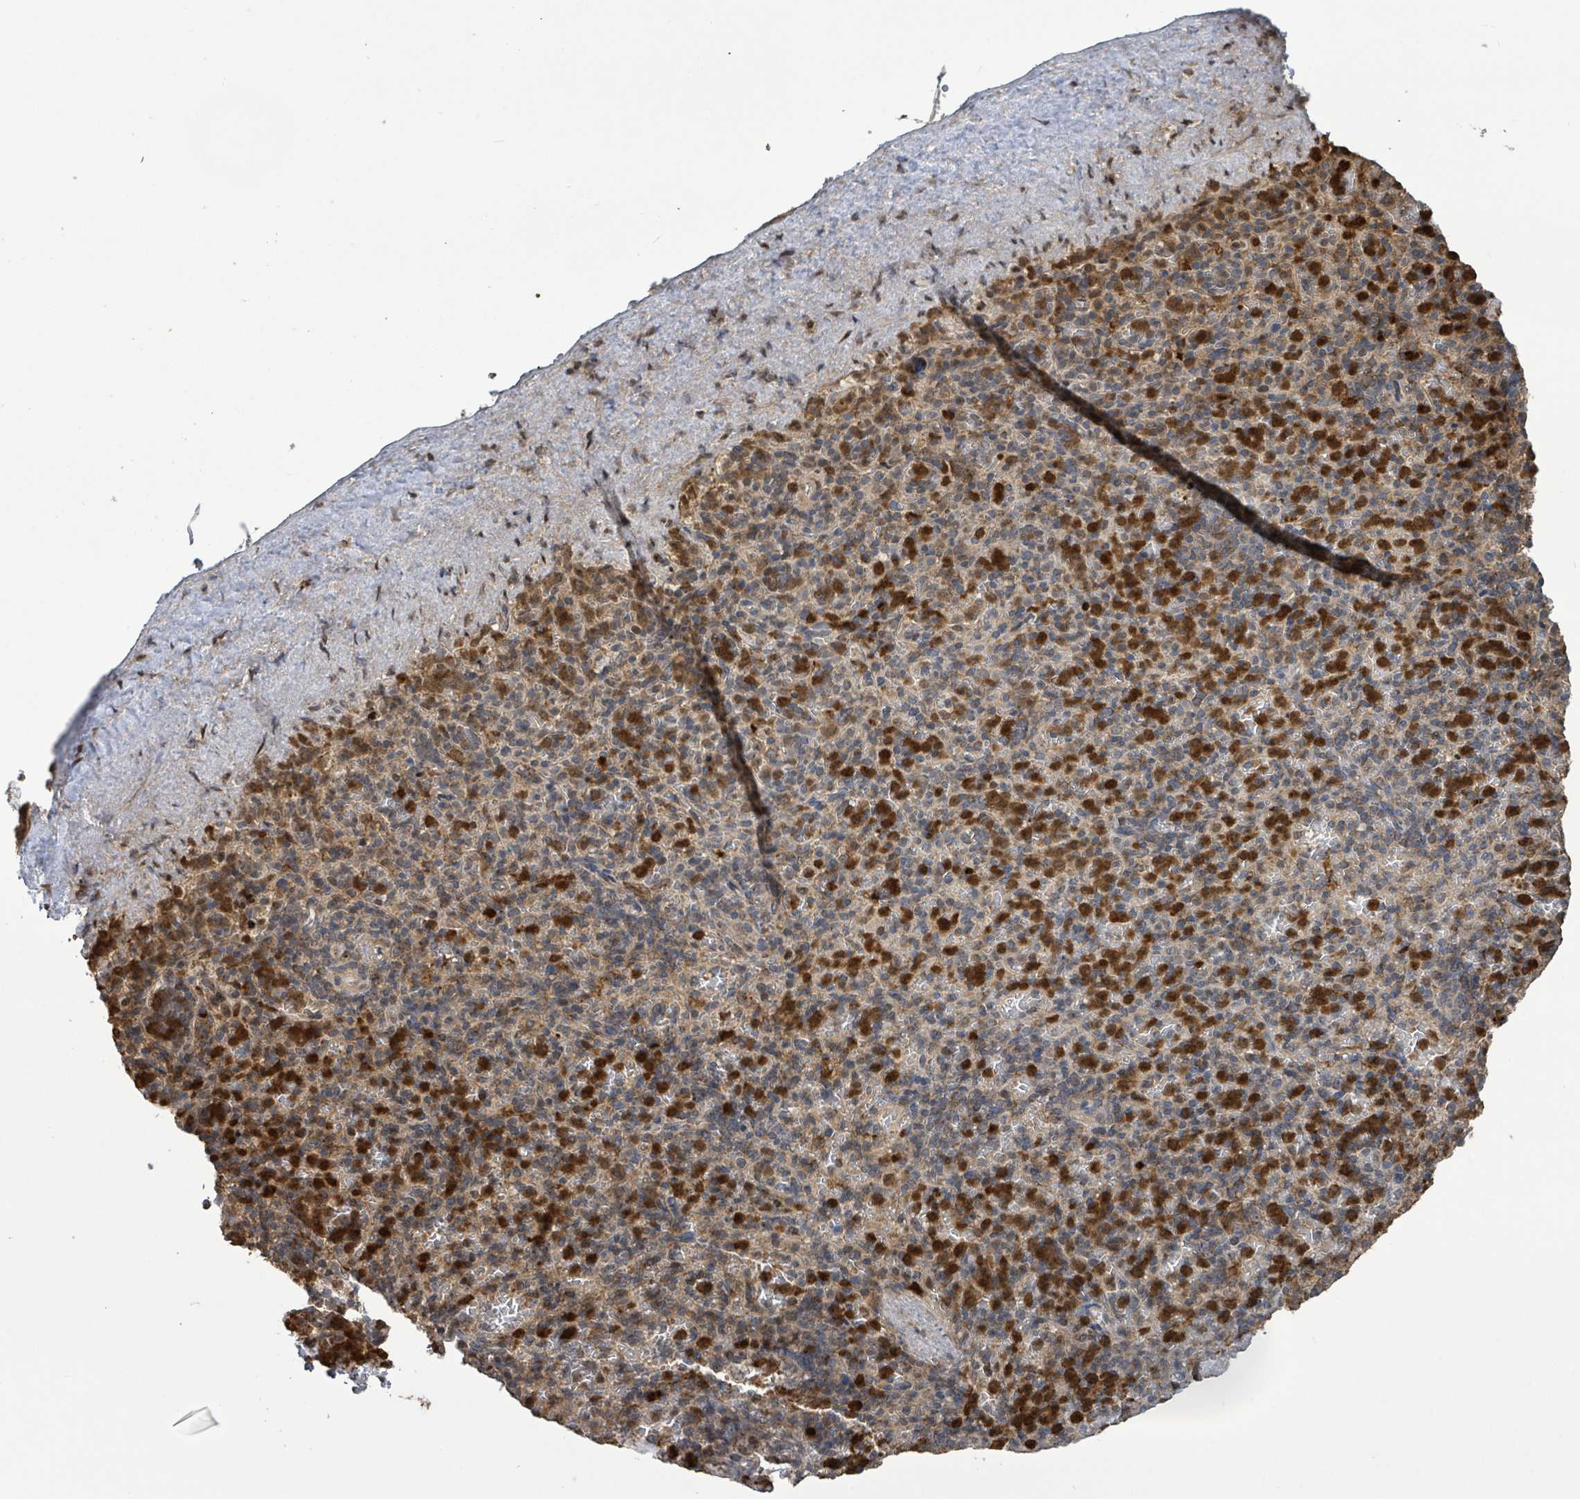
{"staining": {"intensity": "strong", "quantity": "<25%", "location": "cytoplasmic/membranous,nuclear"}, "tissue": "spleen", "cell_type": "Cells in red pulp", "image_type": "normal", "snomed": [{"axis": "morphology", "description": "Normal tissue, NOS"}, {"axis": "topography", "description": "Spleen"}], "caption": "Cells in red pulp demonstrate medium levels of strong cytoplasmic/membranous,nuclear expression in approximately <25% of cells in normal spleen.", "gene": "COQ6", "patient": {"sex": "female", "age": 74}}